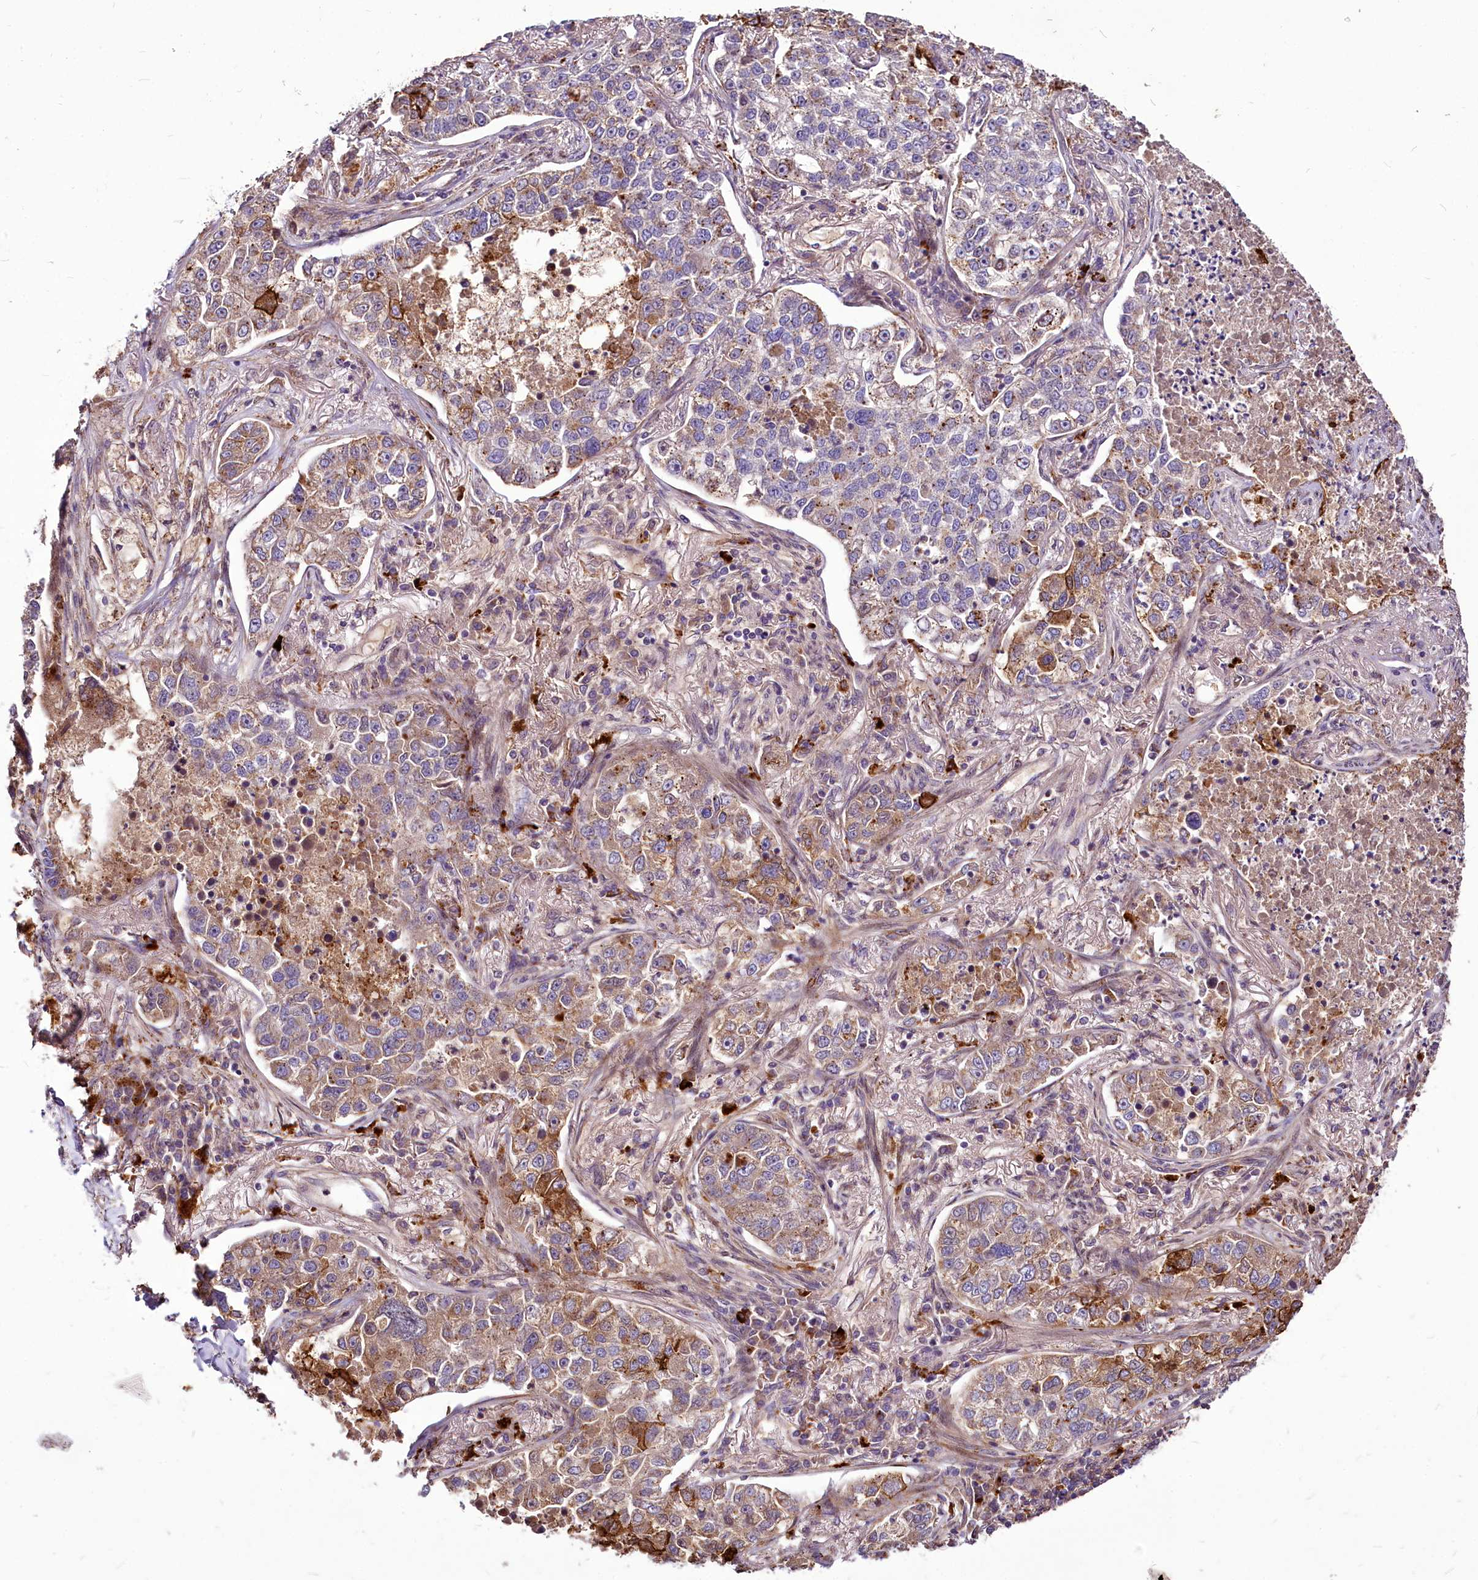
{"staining": {"intensity": "moderate", "quantity": "<25%", "location": "cytoplasmic/membranous"}, "tissue": "lung cancer", "cell_type": "Tumor cells", "image_type": "cancer", "snomed": [{"axis": "morphology", "description": "Adenocarcinoma, NOS"}, {"axis": "topography", "description": "Lung"}], "caption": "Protein expression analysis of lung adenocarcinoma exhibits moderate cytoplasmic/membranous positivity in approximately <25% of tumor cells. (IHC, brightfield microscopy, high magnification).", "gene": "C11orf86", "patient": {"sex": "male", "age": 49}}